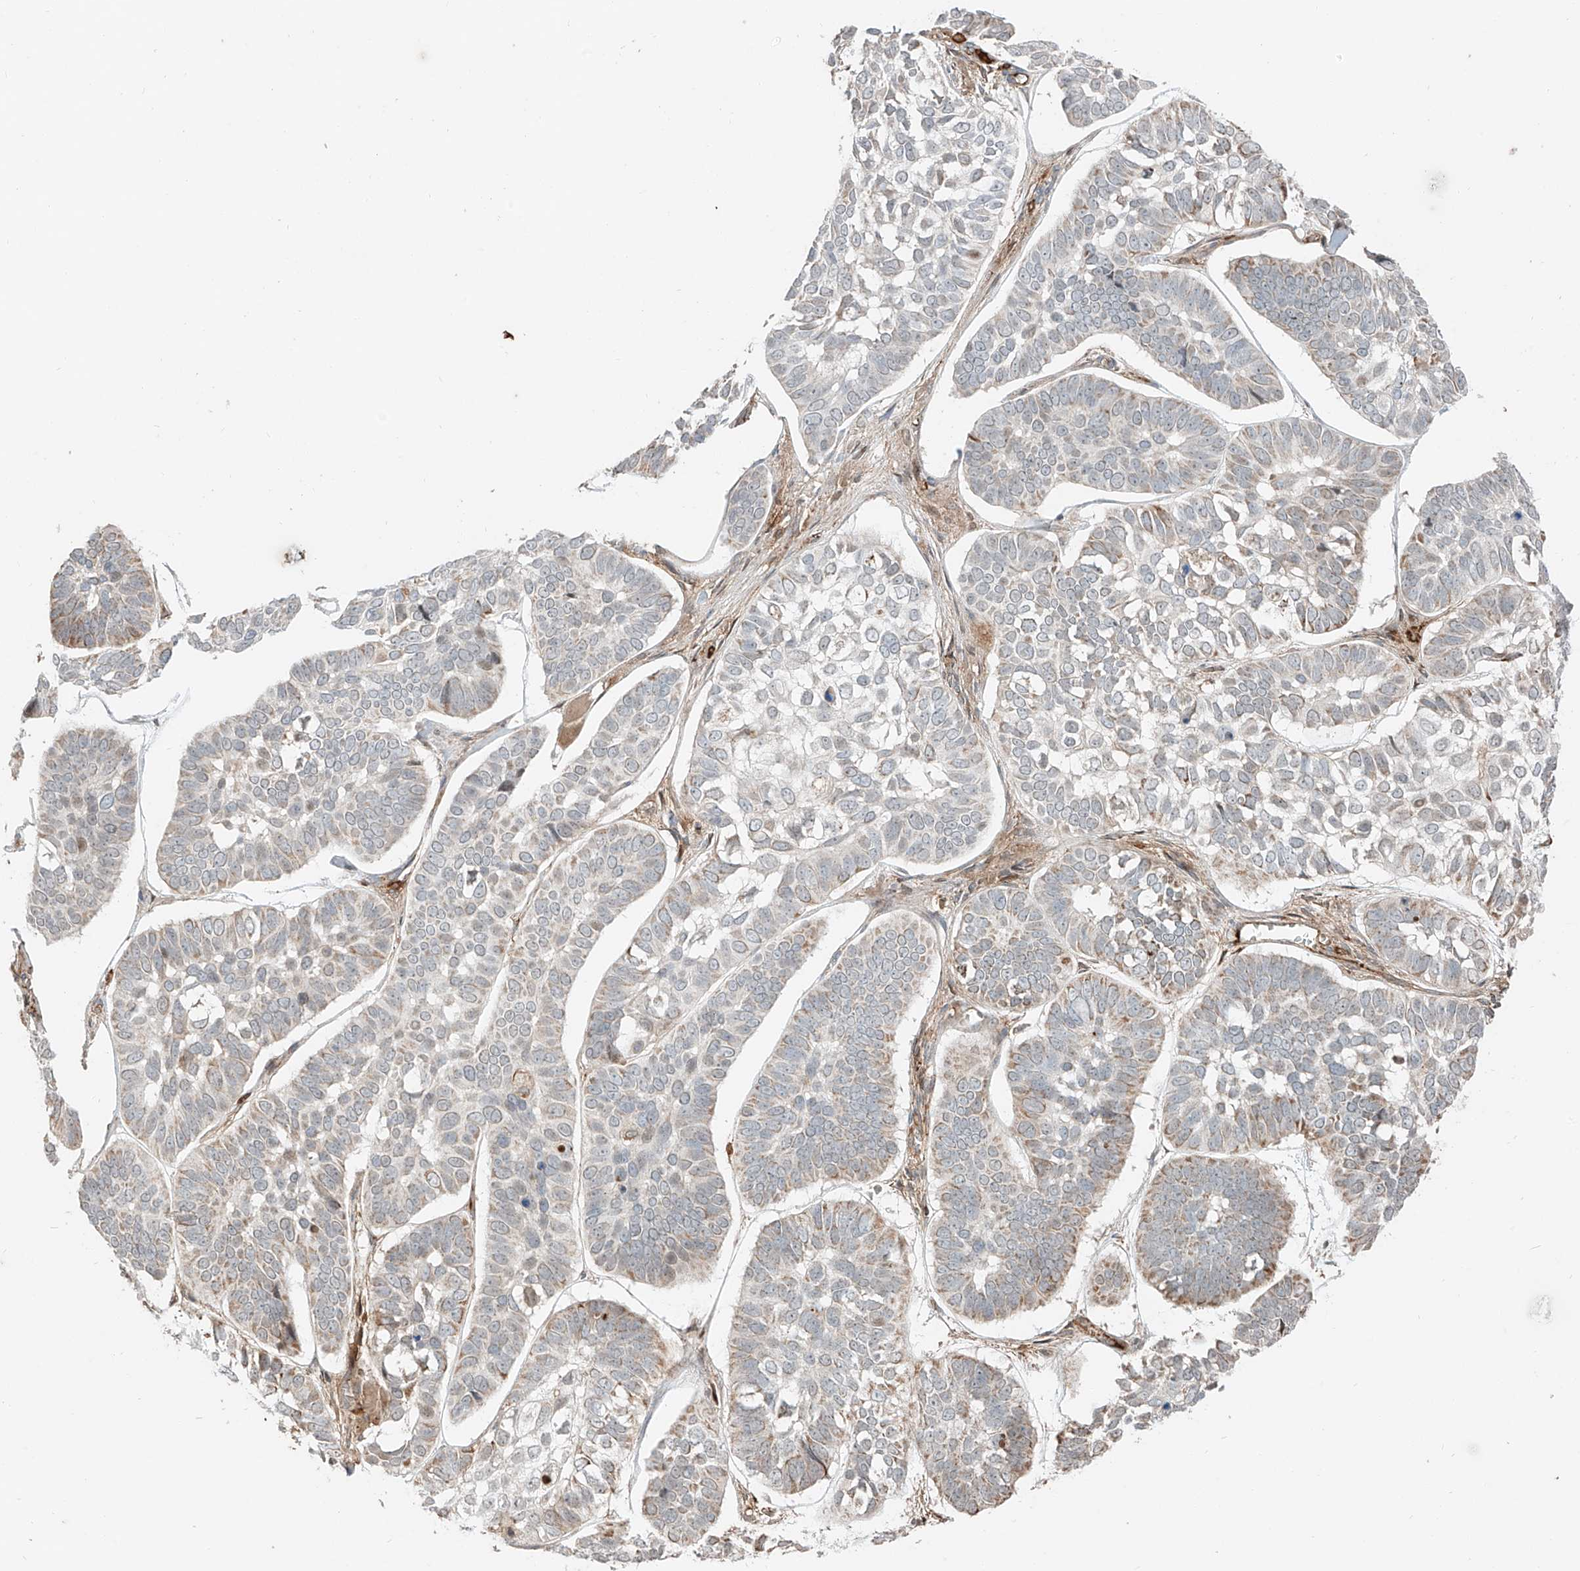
{"staining": {"intensity": "weak", "quantity": "25%-75%", "location": "cytoplasmic/membranous"}, "tissue": "skin cancer", "cell_type": "Tumor cells", "image_type": "cancer", "snomed": [{"axis": "morphology", "description": "Basal cell carcinoma"}, {"axis": "topography", "description": "Skin"}], "caption": "About 25%-75% of tumor cells in skin cancer show weak cytoplasmic/membranous protein staining as visualized by brown immunohistochemical staining.", "gene": "CEP162", "patient": {"sex": "male", "age": 62}}